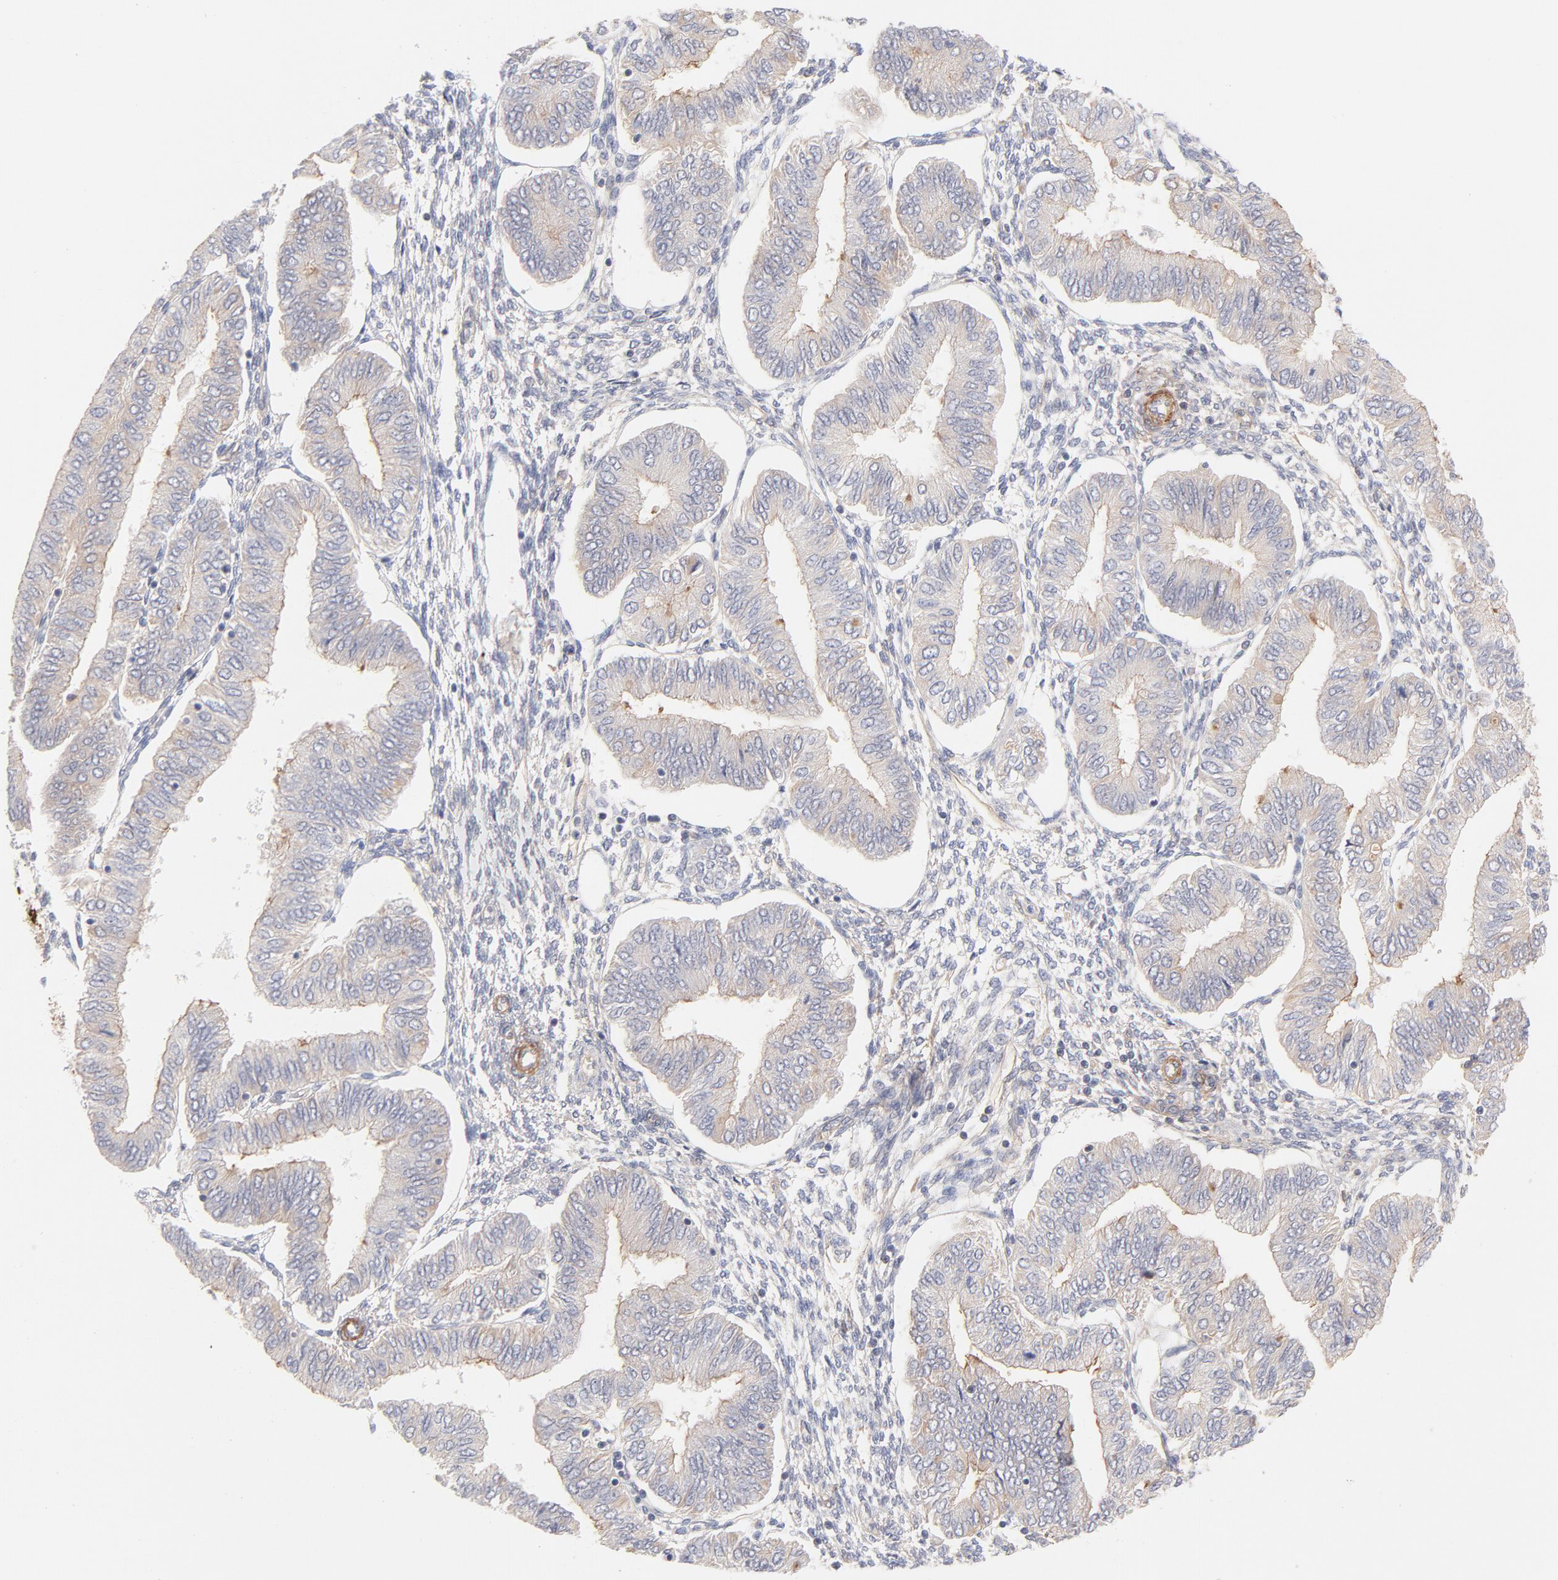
{"staining": {"intensity": "negative", "quantity": "none", "location": "none"}, "tissue": "endometrial cancer", "cell_type": "Tumor cells", "image_type": "cancer", "snomed": [{"axis": "morphology", "description": "Adenocarcinoma, NOS"}, {"axis": "topography", "description": "Endometrium"}], "caption": "There is no significant positivity in tumor cells of endometrial adenocarcinoma.", "gene": "LDLRAP1", "patient": {"sex": "female", "age": 51}}